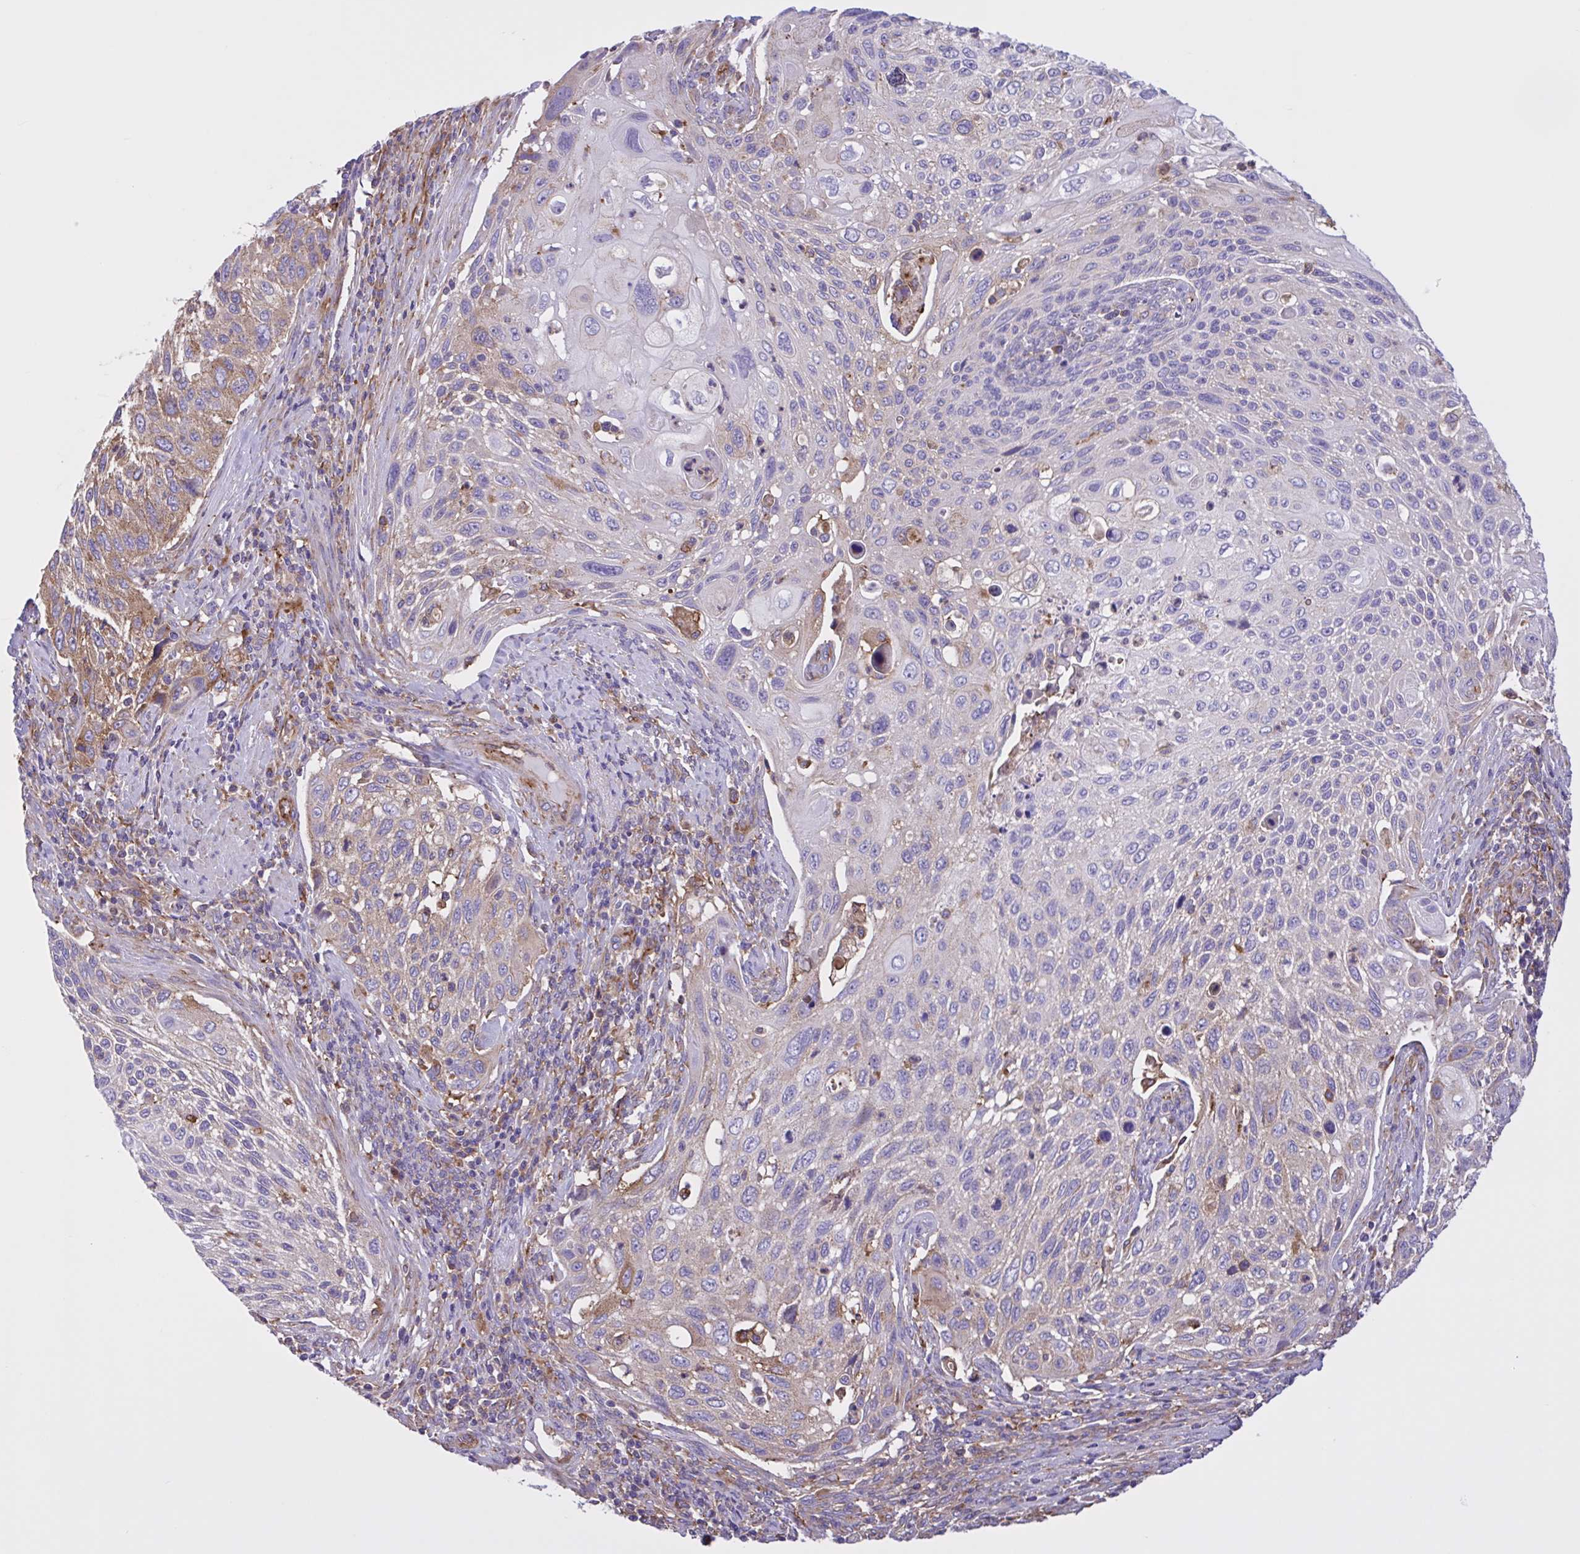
{"staining": {"intensity": "moderate", "quantity": "<25%", "location": "cytoplasmic/membranous"}, "tissue": "cervical cancer", "cell_type": "Tumor cells", "image_type": "cancer", "snomed": [{"axis": "morphology", "description": "Squamous cell carcinoma, NOS"}, {"axis": "topography", "description": "Cervix"}], "caption": "Immunohistochemistry (IHC) histopathology image of neoplastic tissue: human squamous cell carcinoma (cervical) stained using IHC shows low levels of moderate protein expression localized specifically in the cytoplasmic/membranous of tumor cells, appearing as a cytoplasmic/membranous brown color.", "gene": "OR51M1", "patient": {"sex": "female", "age": 70}}